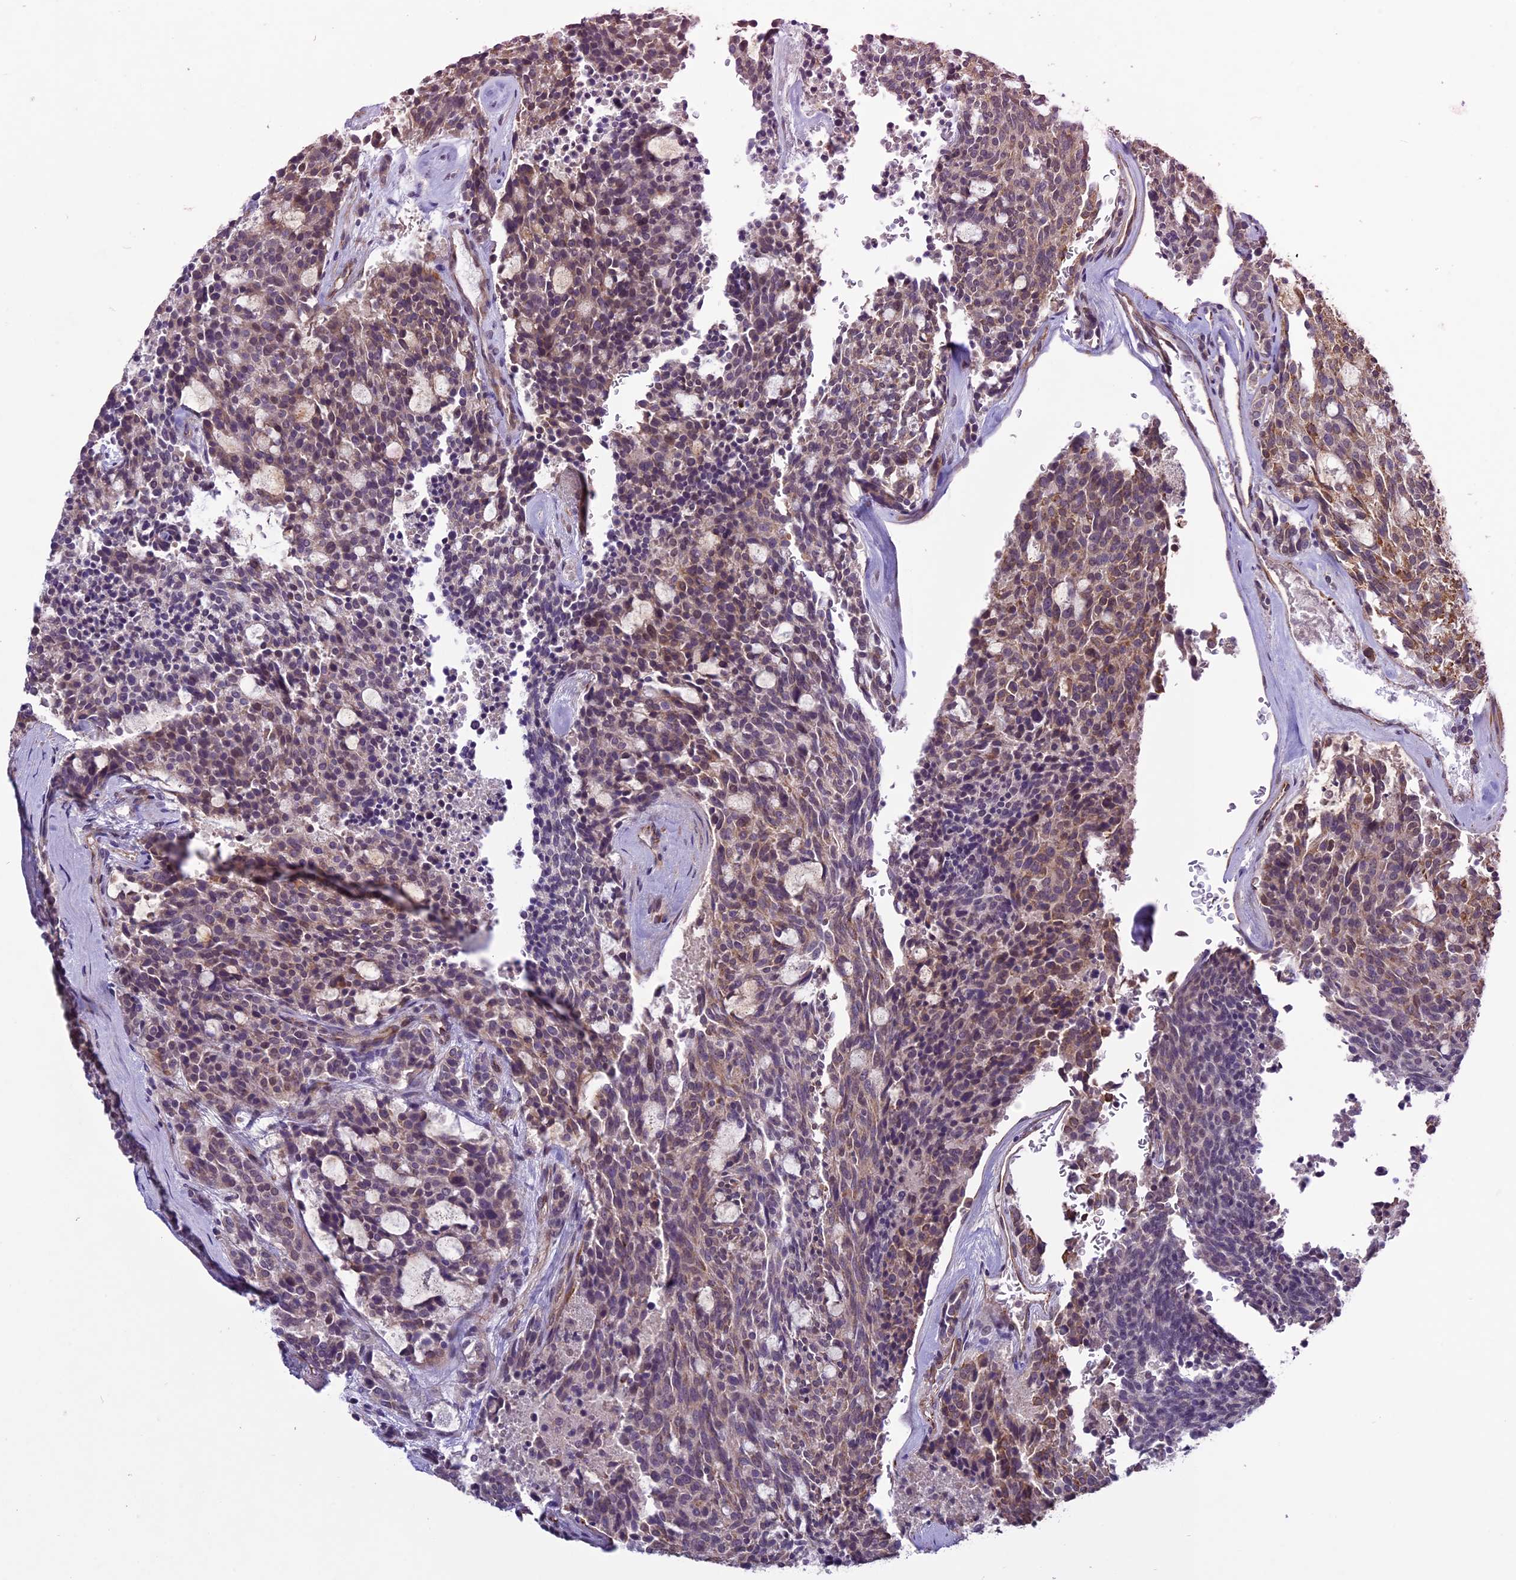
{"staining": {"intensity": "moderate", "quantity": "25%-75%", "location": "cytoplasmic/membranous"}, "tissue": "carcinoid", "cell_type": "Tumor cells", "image_type": "cancer", "snomed": [{"axis": "morphology", "description": "Carcinoid, malignant, NOS"}, {"axis": "topography", "description": "Pancreas"}], "caption": "Approximately 25%-75% of tumor cells in human carcinoid (malignant) reveal moderate cytoplasmic/membranous protein positivity as visualized by brown immunohistochemical staining.", "gene": "C3orf70", "patient": {"sex": "female", "age": 54}}